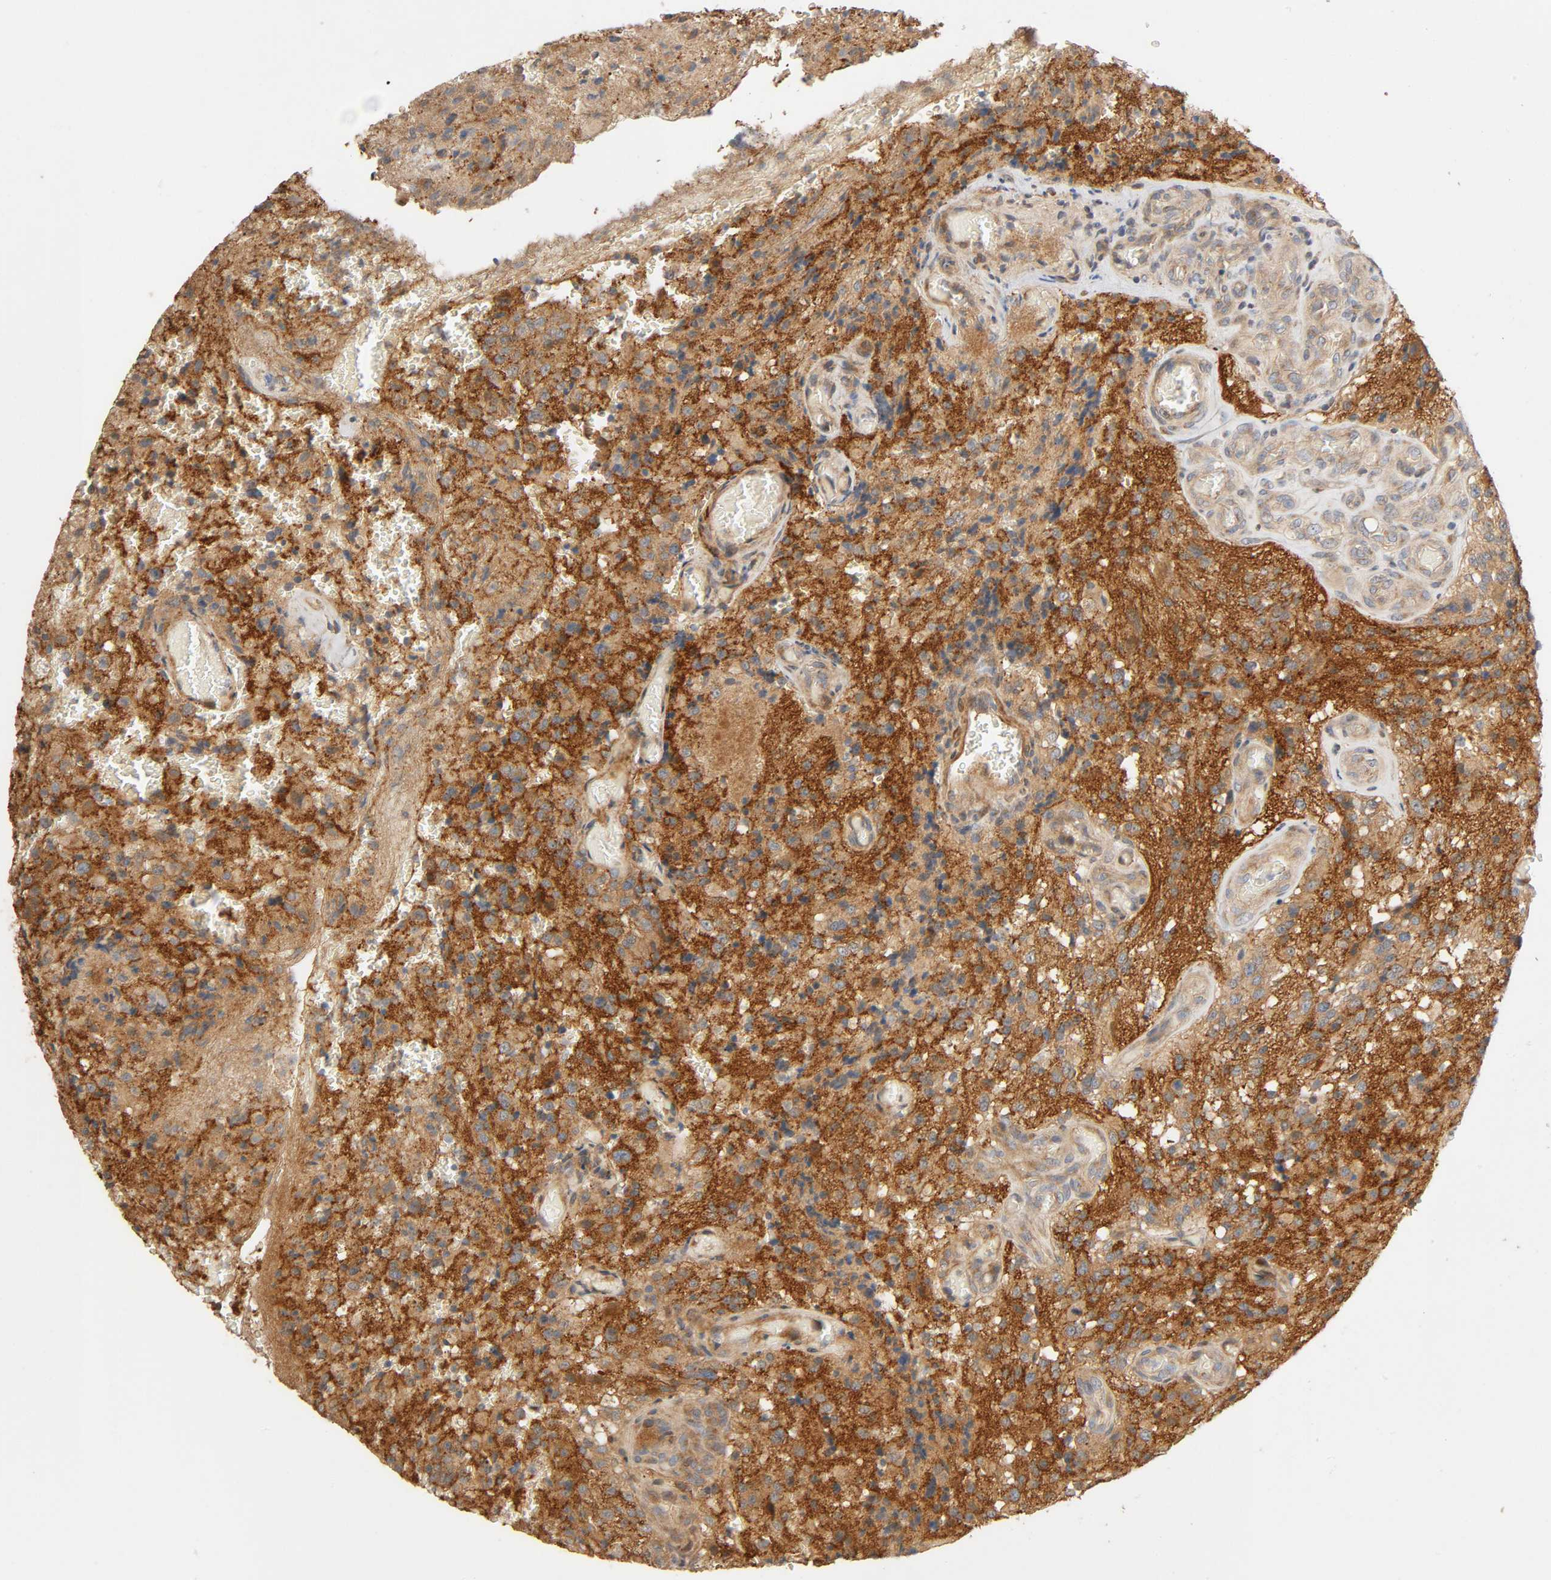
{"staining": {"intensity": "strong", "quantity": ">75%", "location": "cytoplasmic/membranous"}, "tissue": "glioma", "cell_type": "Tumor cells", "image_type": "cancer", "snomed": [{"axis": "morphology", "description": "Normal tissue, NOS"}, {"axis": "morphology", "description": "Glioma, malignant, High grade"}, {"axis": "topography", "description": "Cerebral cortex"}], "caption": "Immunohistochemistry (IHC) of human glioma displays high levels of strong cytoplasmic/membranous positivity in approximately >75% of tumor cells.", "gene": "SGSM1", "patient": {"sex": "male", "age": 56}}